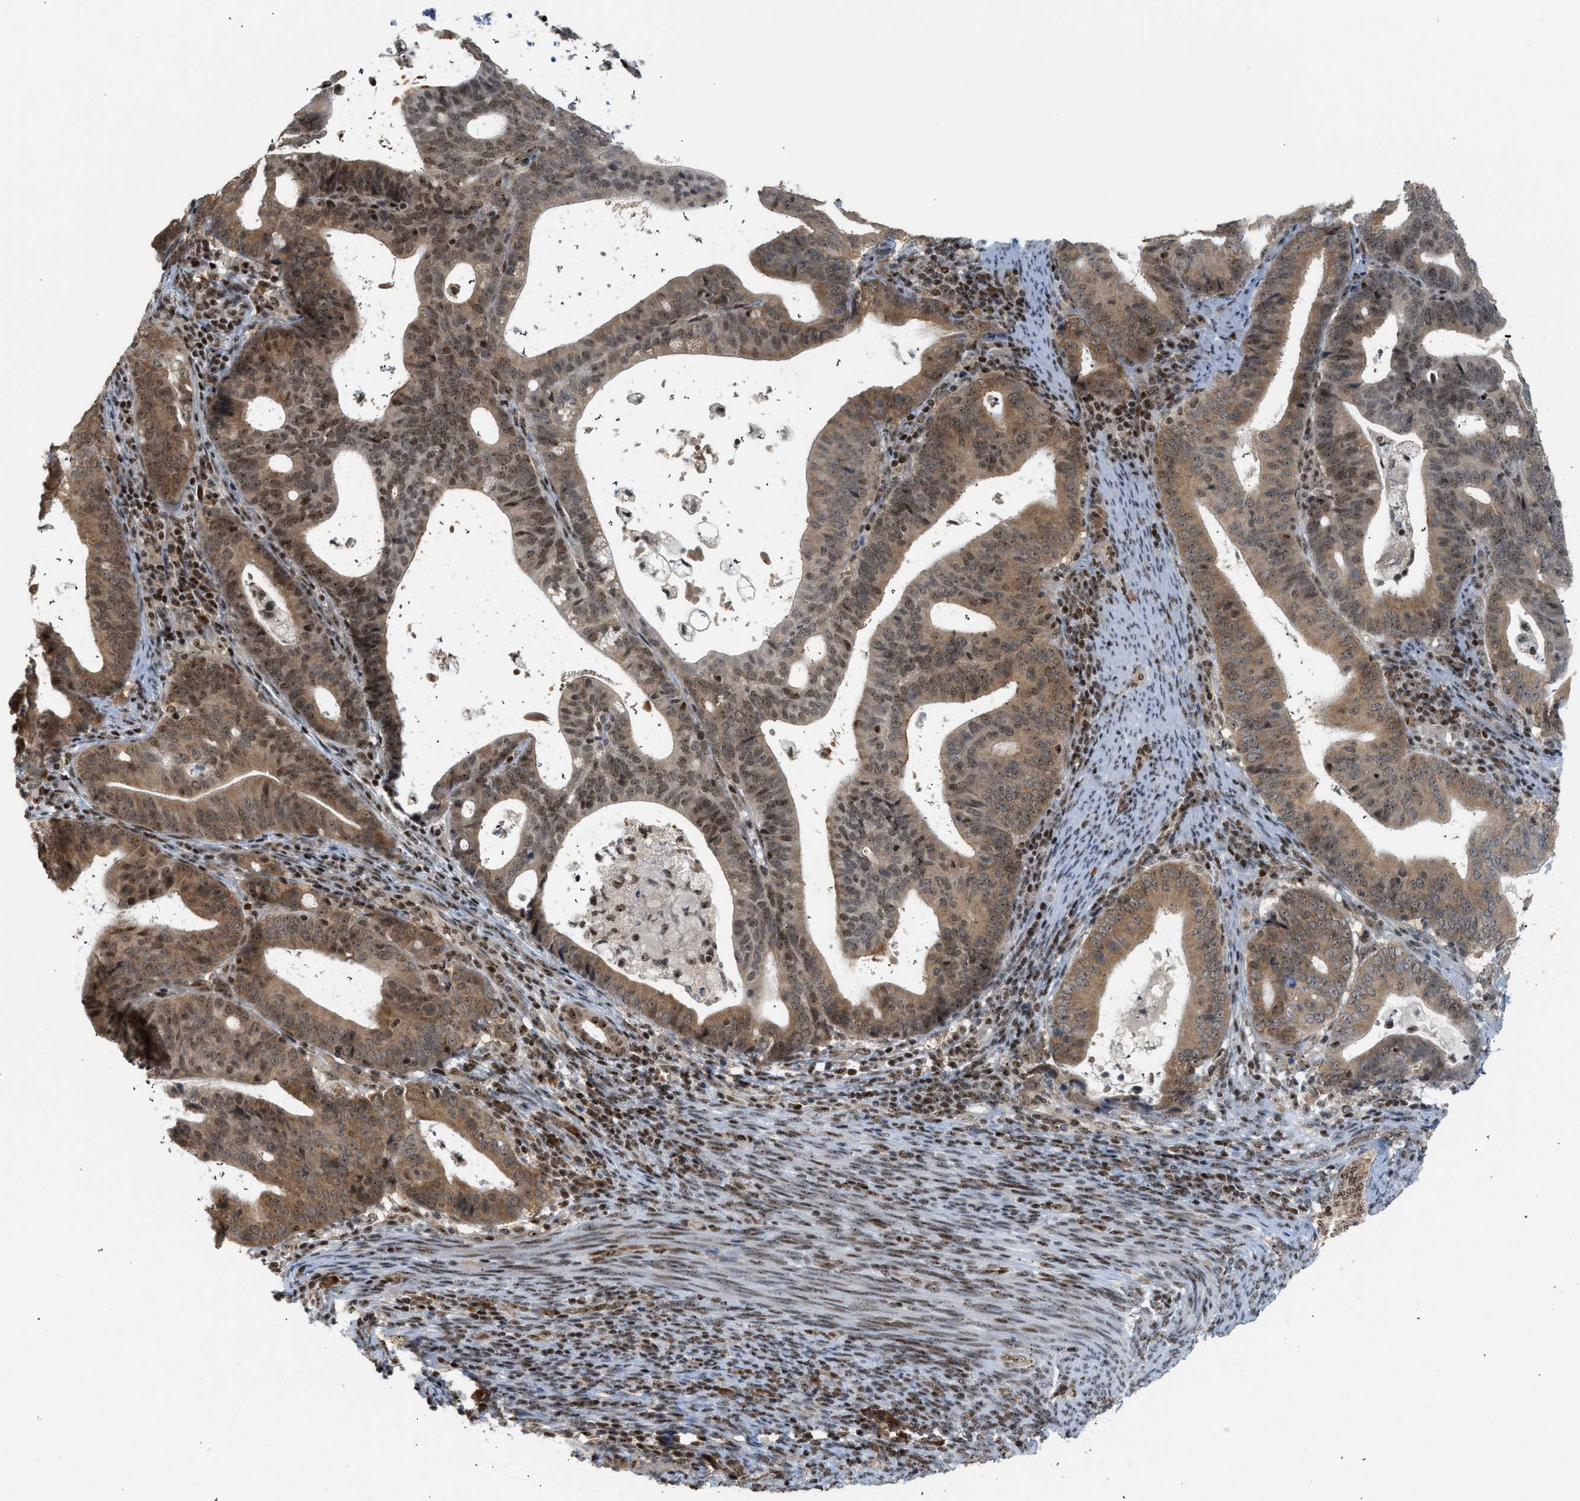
{"staining": {"intensity": "moderate", "quantity": ">75%", "location": "cytoplasmic/membranous,nuclear"}, "tissue": "endometrial cancer", "cell_type": "Tumor cells", "image_type": "cancer", "snomed": [{"axis": "morphology", "description": "Adenocarcinoma, NOS"}, {"axis": "topography", "description": "Uterus"}], "caption": "Protein expression analysis of human endometrial cancer (adenocarcinoma) reveals moderate cytoplasmic/membranous and nuclear staining in approximately >75% of tumor cells.", "gene": "ZNF22", "patient": {"sex": "female", "age": 83}}